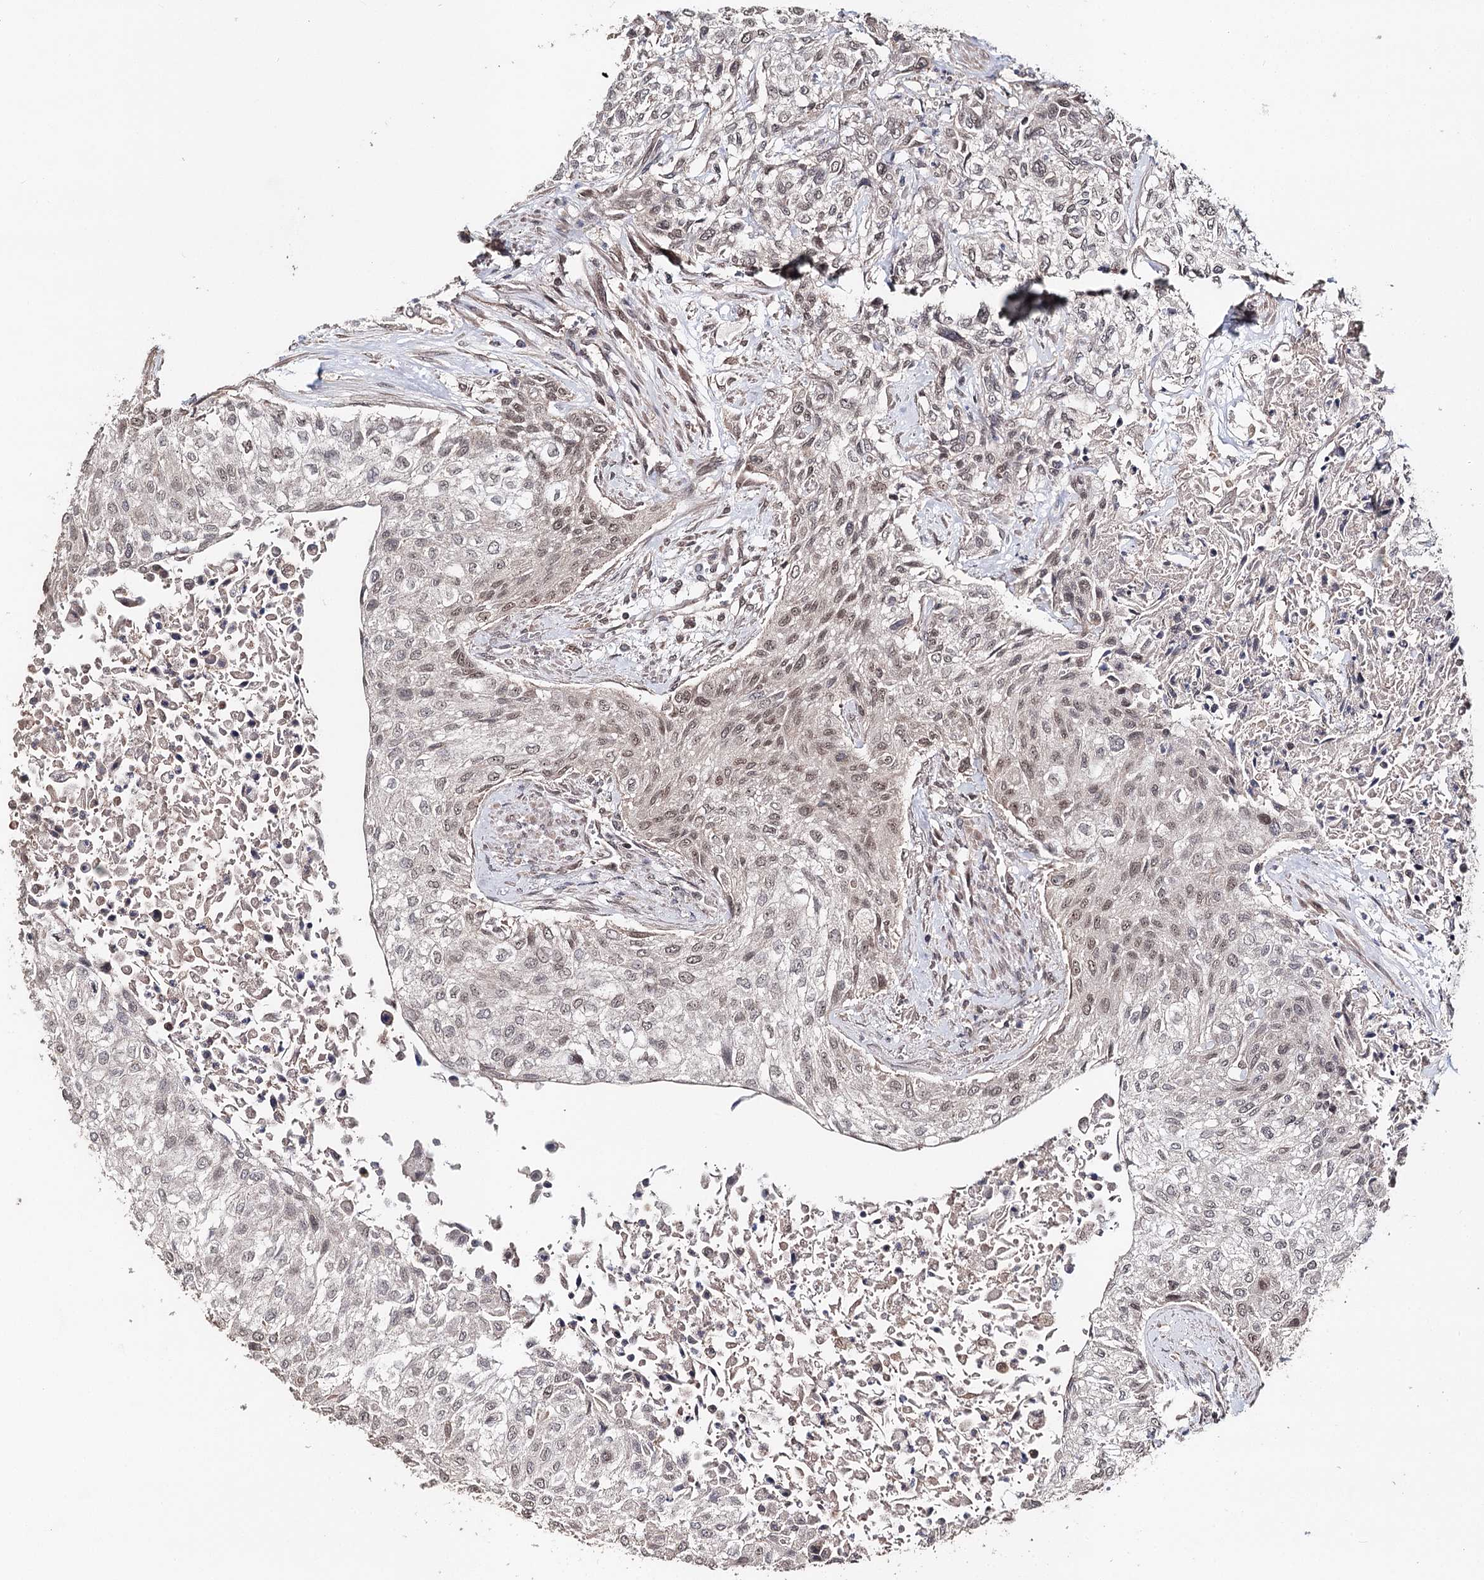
{"staining": {"intensity": "weak", "quantity": ">75%", "location": "nuclear"}, "tissue": "urothelial cancer", "cell_type": "Tumor cells", "image_type": "cancer", "snomed": [{"axis": "morphology", "description": "Normal tissue, NOS"}, {"axis": "morphology", "description": "Urothelial carcinoma, NOS"}, {"axis": "topography", "description": "Urinary bladder"}, {"axis": "topography", "description": "Peripheral nerve tissue"}], "caption": "Weak nuclear expression is seen in about >75% of tumor cells in transitional cell carcinoma. Nuclei are stained in blue.", "gene": "NOPCHAP1", "patient": {"sex": "male", "age": 35}}